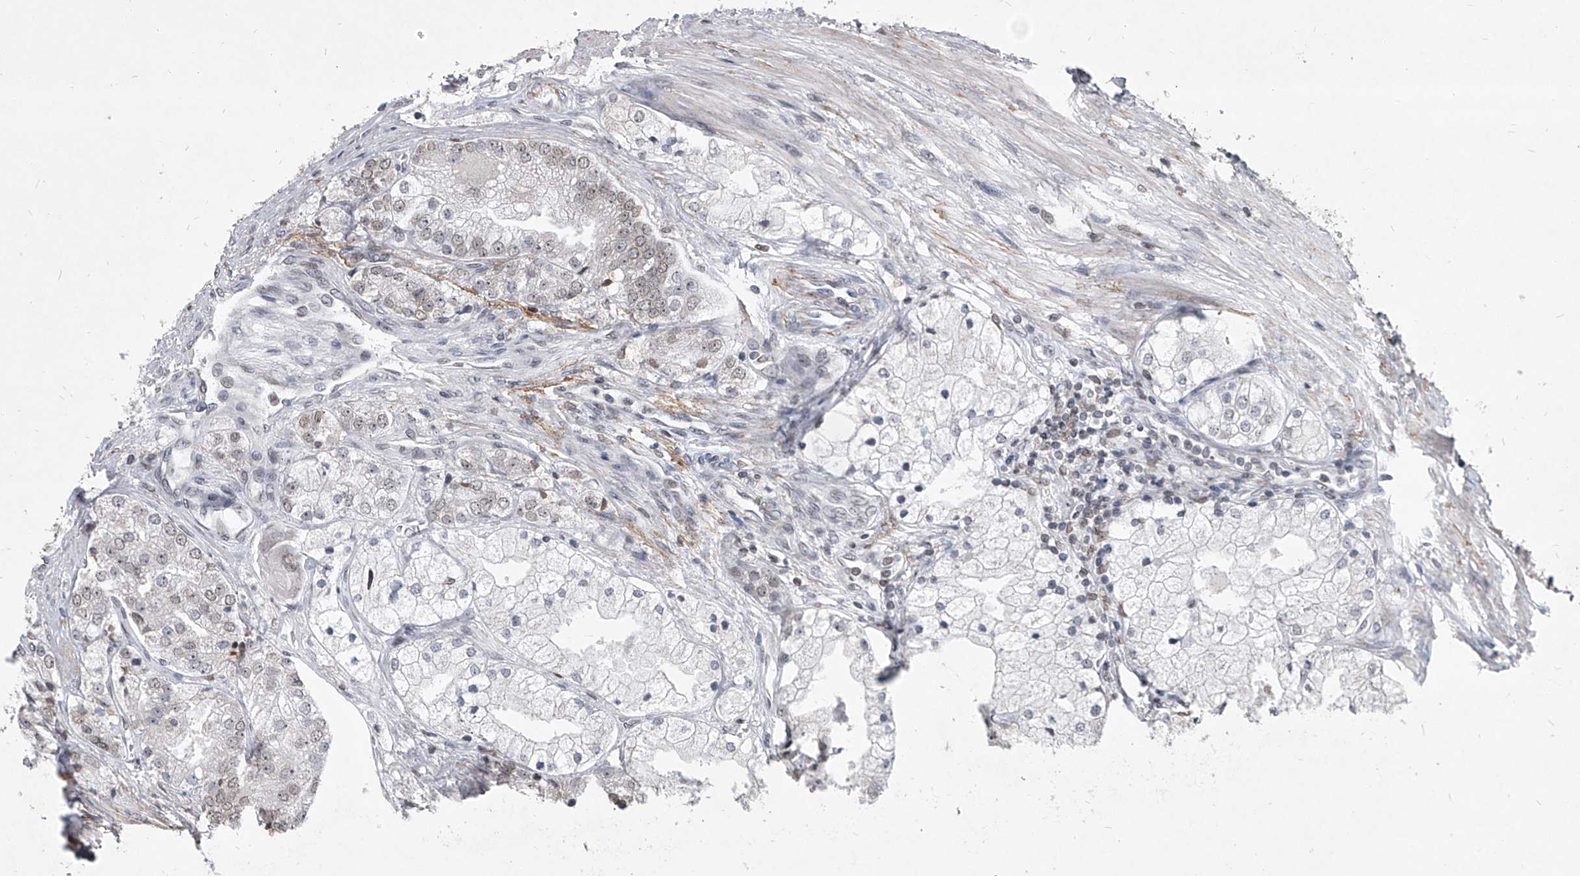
{"staining": {"intensity": "weak", "quantity": "25%-75%", "location": "nuclear"}, "tissue": "prostate cancer", "cell_type": "Tumor cells", "image_type": "cancer", "snomed": [{"axis": "morphology", "description": "Adenocarcinoma, High grade"}, {"axis": "topography", "description": "Prostate"}], "caption": "Prostate cancer was stained to show a protein in brown. There is low levels of weak nuclear positivity in approximately 25%-75% of tumor cells.", "gene": "PPIL4", "patient": {"sex": "male", "age": 50}}